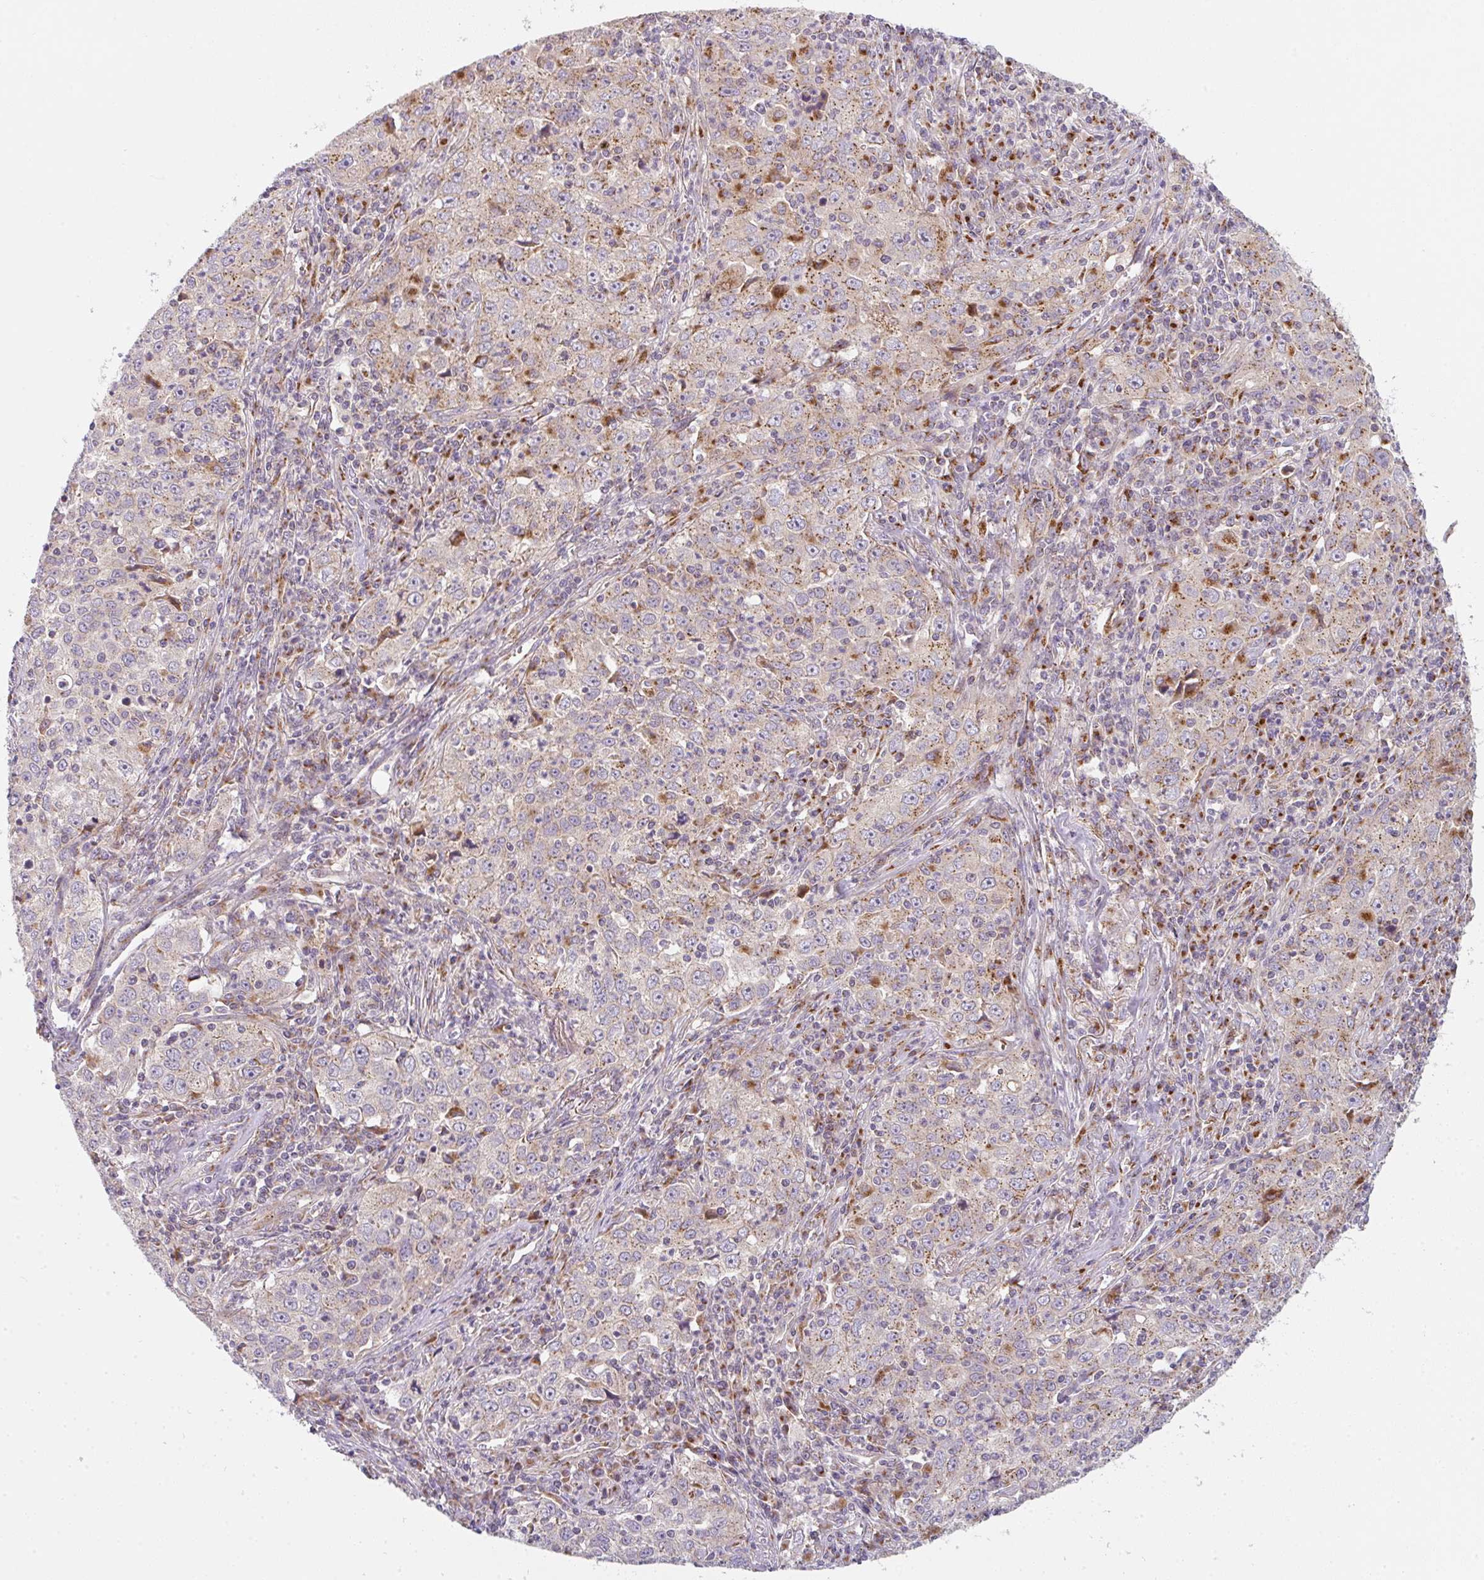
{"staining": {"intensity": "moderate", "quantity": ">75%", "location": "cytoplasmic/membranous"}, "tissue": "lung cancer", "cell_type": "Tumor cells", "image_type": "cancer", "snomed": [{"axis": "morphology", "description": "Squamous cell carcinoma, NOS"}, {"axis": "topography", "description": "Lung"}], "caption": "Brown immunohistochemical staining in lung cancer (squamous cell carcinoma) demonstrates moderate cytoplasmic/membranous staining in approximately >75% of tumor cells.", "gene": "GVQW3", "patient": {"sex": "male", "age": 71}}